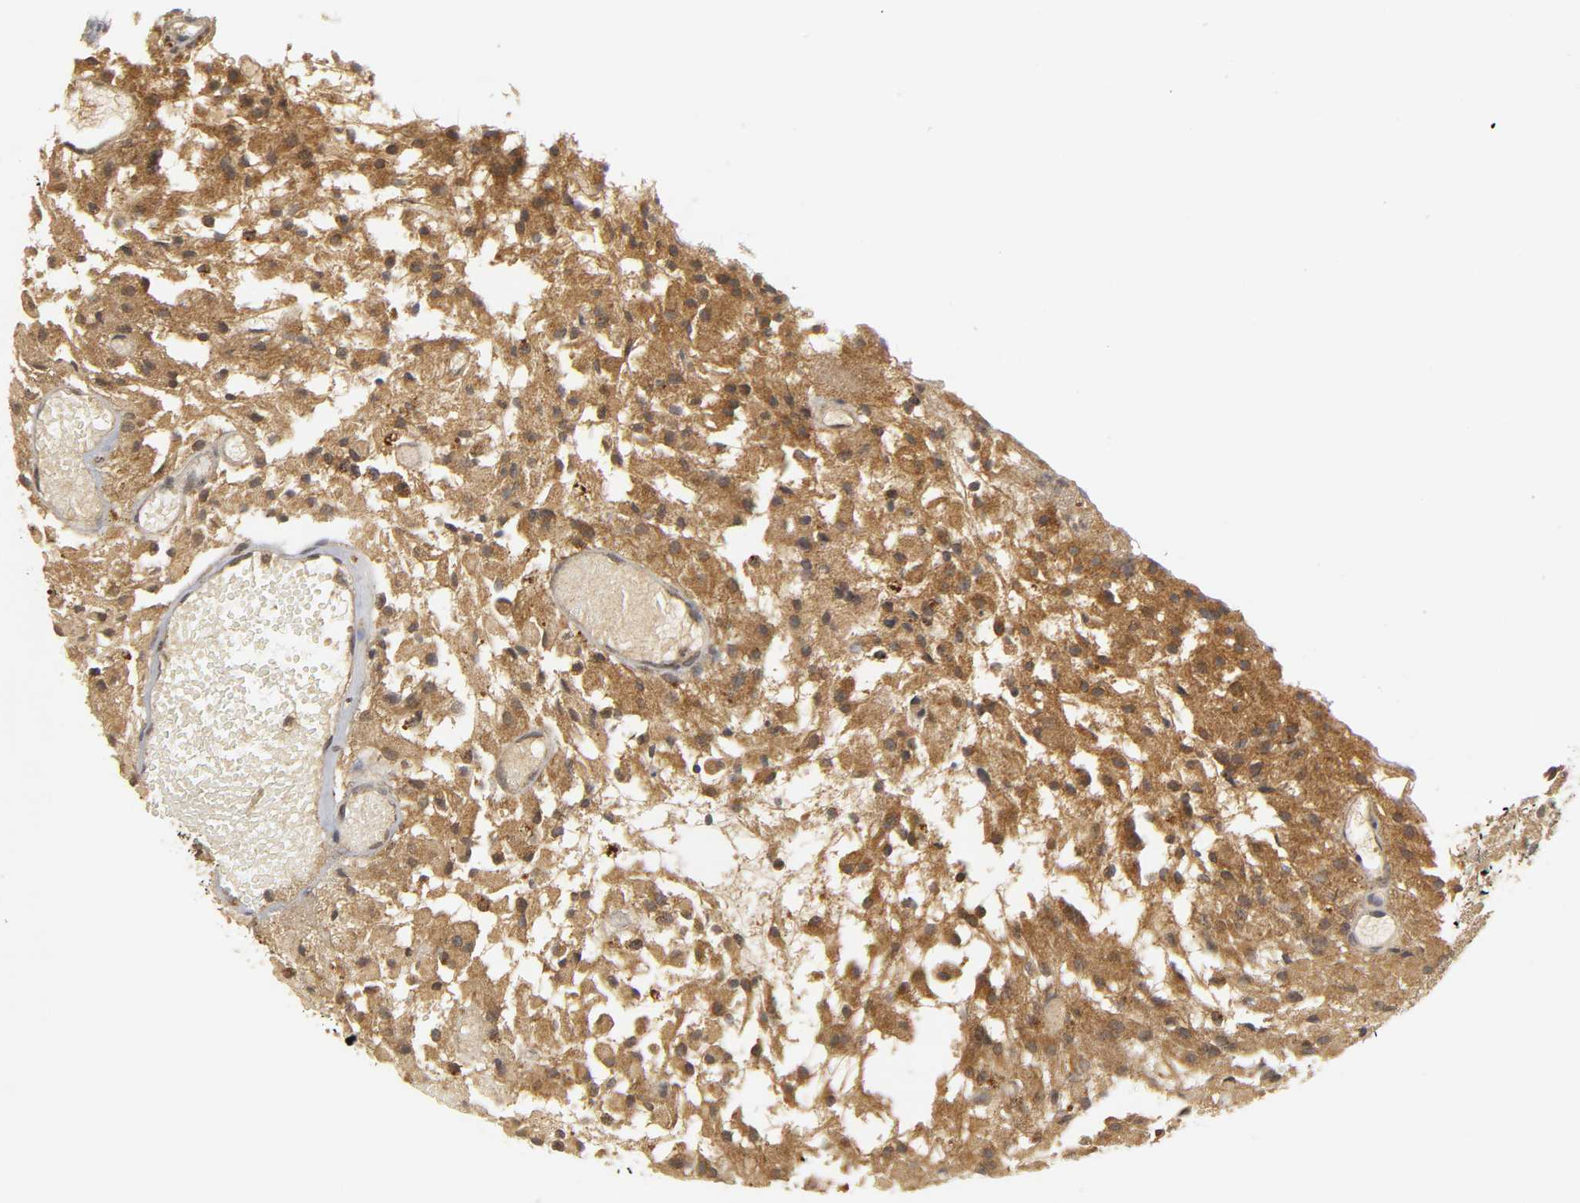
{"staining": {"intensity": "moderate", "quantity": ">75%", "location": "cytoplasmic/membranous"}, "tissue": "glioma", "cell_type": "Tumor cells", "image_type": "cancer", "snomed": [{"axis": "morphology", "description": "Glioma, malignant, High grade"}, {"axis": "topography", "description": "Brain"}], "caption": "A brown stain labels moderate cytoplasmic/membranous positivity of a protein in human glioma tumor cells. (Brightfield microscopy of DAB IHC at high magnification).", "gene": "TRAF6", "patient": {"sex": "female", "age": 59}}